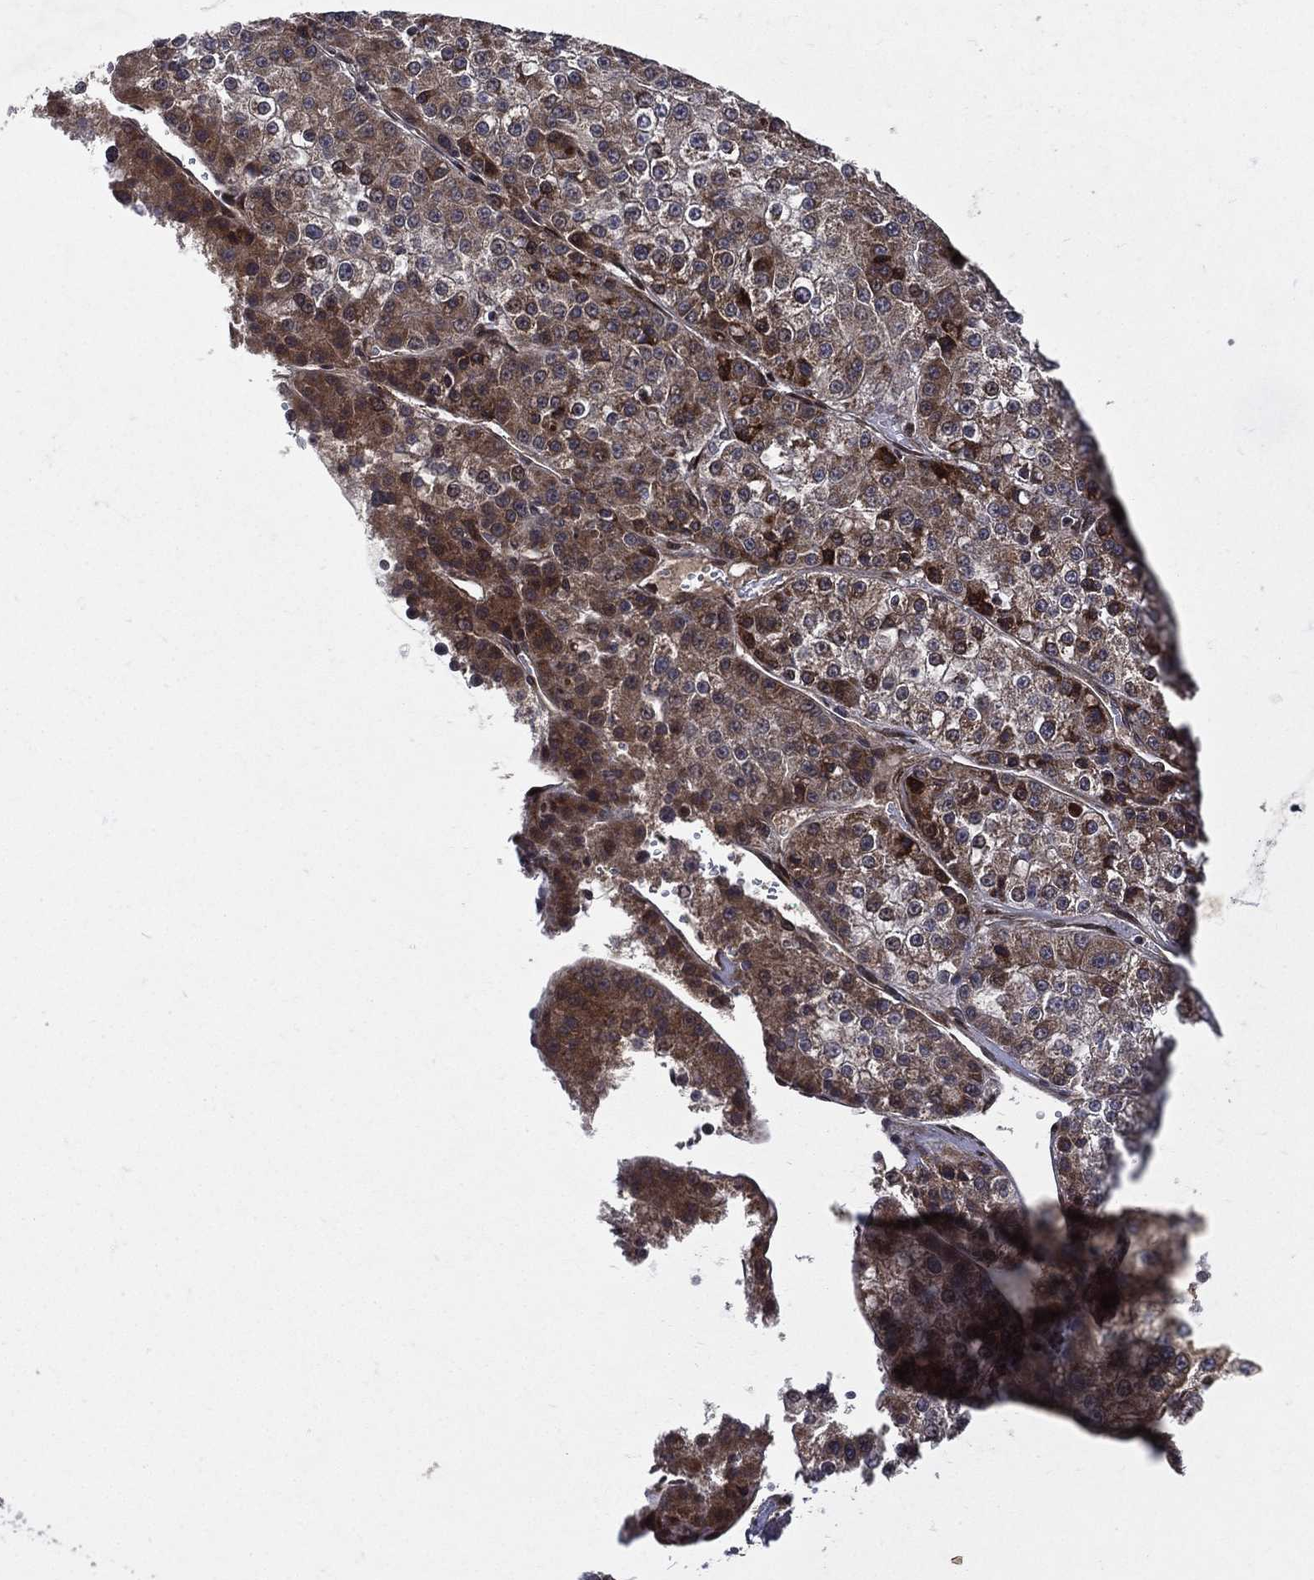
{"staining": {"intensity": "strong", "quantity": "25%-75%", "location": "cytoplasmic/membranous"}, "tissue": "liver cancer", "cell_type": "Tumor cells", "image_type": "cancer", "snomed": [{"axis": "morphology", "description": "Carcinoma, Hepatocellular, NOS"}, {"axis": "topography", "description": "Liver"}], "caption": "DAB immunohistochemical staining of liver hepatocellular carcinoma demonstrates strong cytoplasmic/membranous protein staining in about 25%-75% of tumor cells. The protein of interest is shown in brown color, while the nuclei are stained blue.", "gene": "RAB11FIP4", "patient": {"sex": "female", "age": 73}}